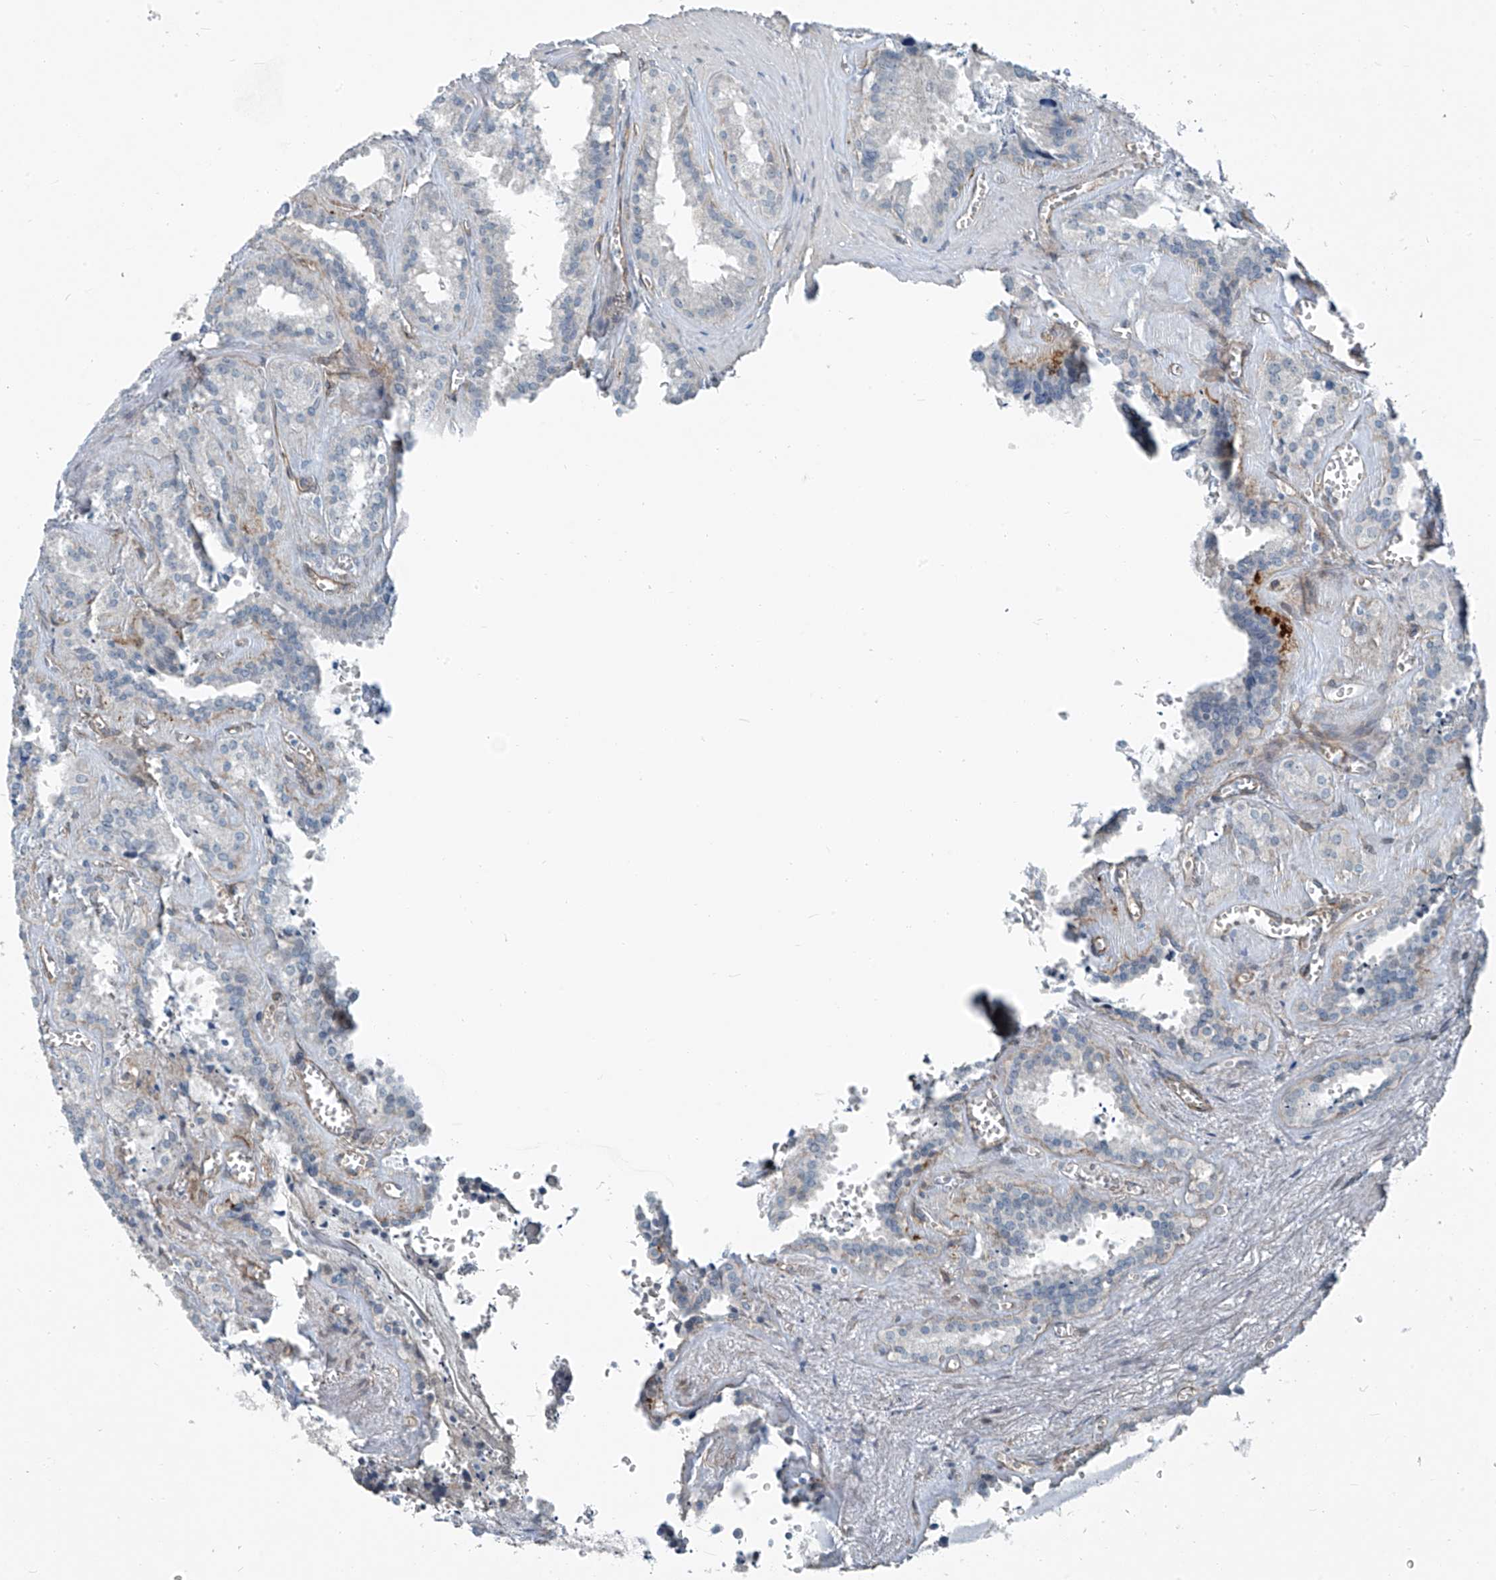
{"staining": {"intensity": "negative", "quantity": "none", "location": "none"}, "tissue": "seminal vesicle", "cell_type": "Glandular cells", "image_type": "normal", "snomed": [{"axis": "morphology", "description": "Normal tissue, NOS"}, {"axis": "topography", "description": "Prostate"}, {"axis": "topography", "description": "Seminal veicle"}], "caption": "Glandular cells are negative for brown protein staining in benign seminal vesicle. The staining was performed using DAB (3,3'-diaminobenzidine) to visualize the protein expression in brown, while the nuclei were stained in blue with hematoxylin (Magnification: 20x).", "gene": "TNS2", "patient": {"sex": "male", "age": 59}}